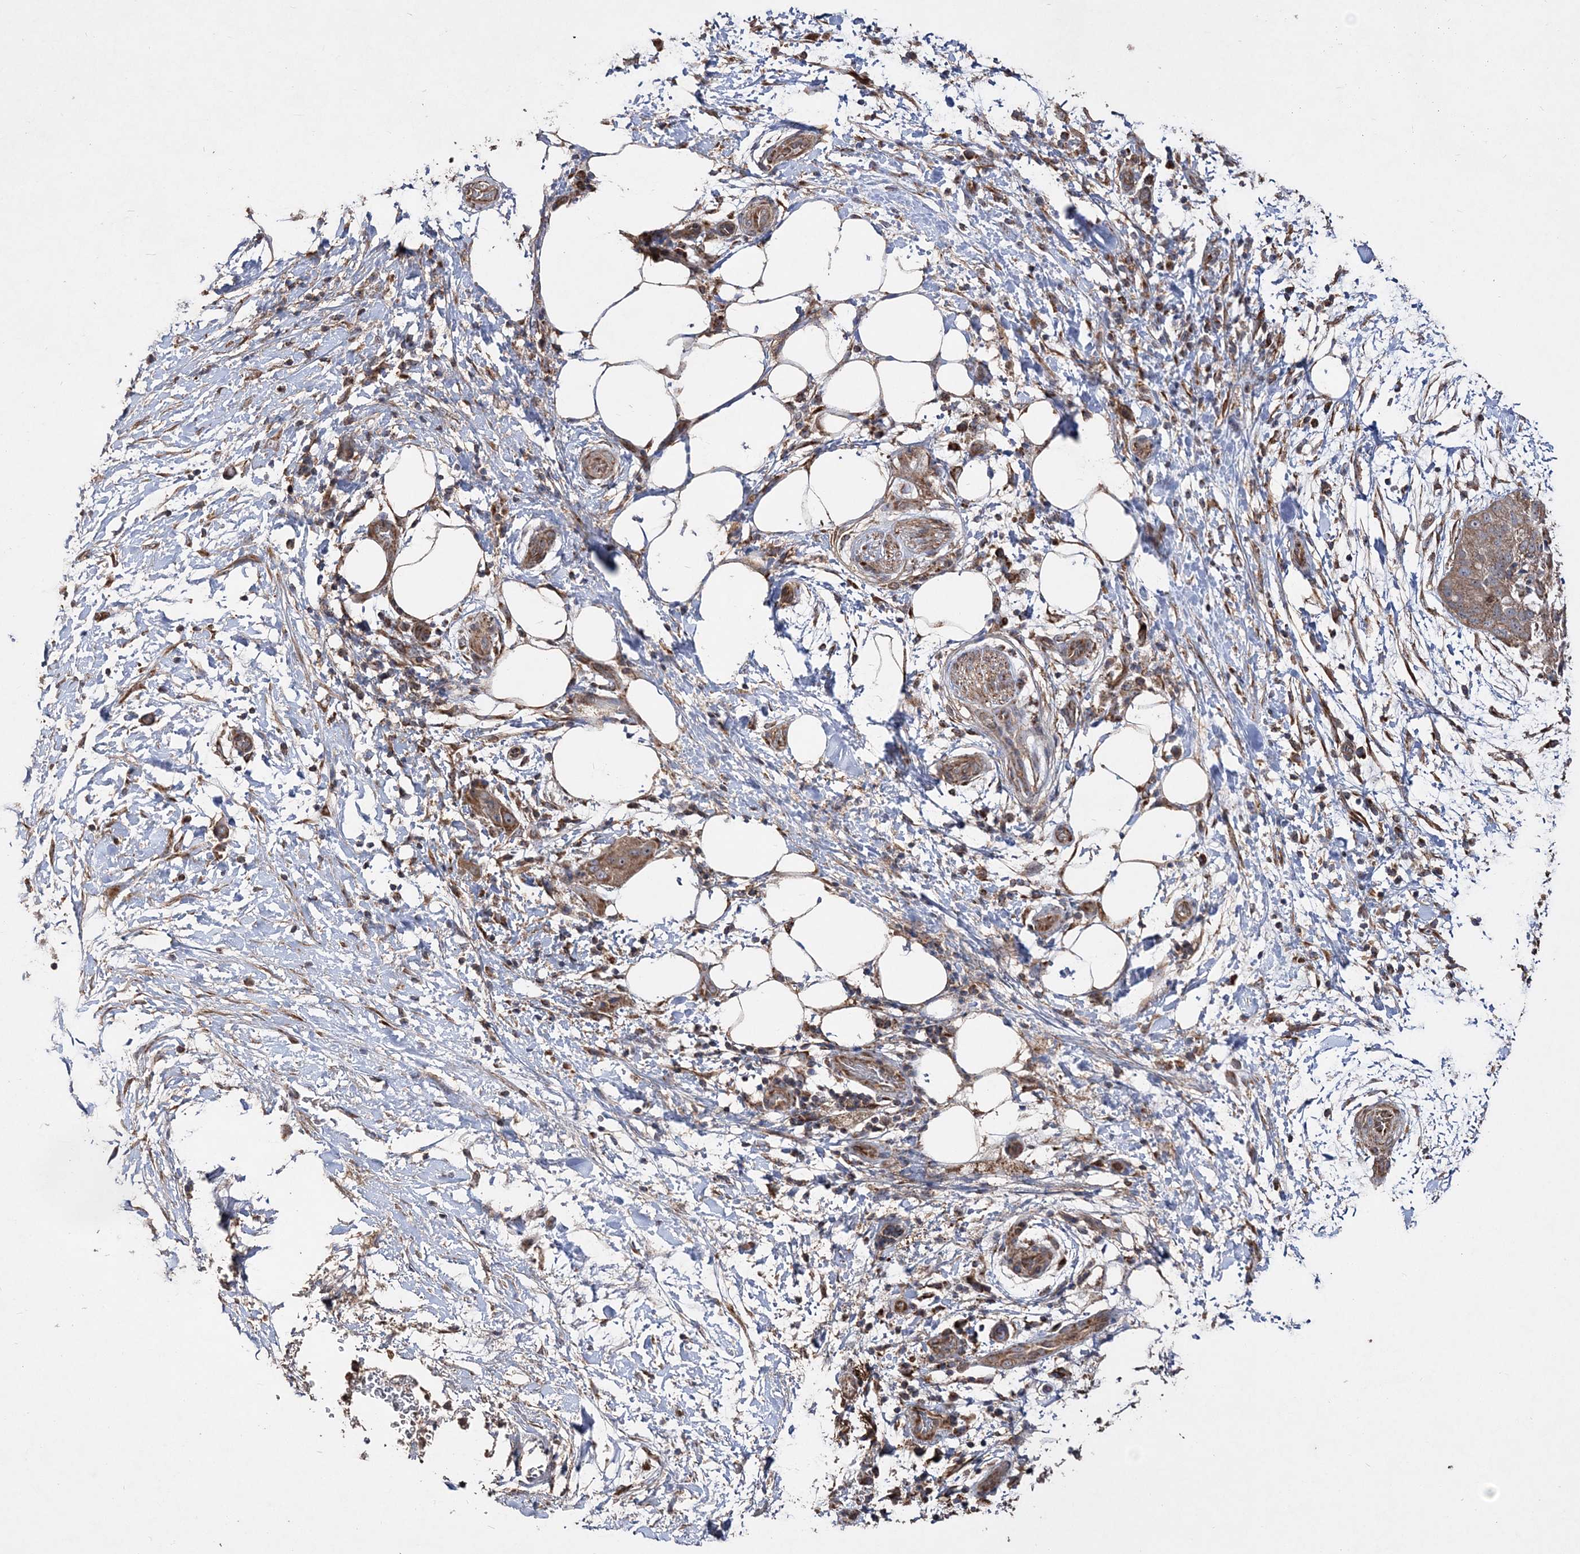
{"staining": {"intensity": "moderate", "quantity": ">75%", "location": "cytoplasmic/membranous"}, "tissue": "pancreatic cancer", "cell_type": "Tumor cells", "image_type": "cancer", "snomed": [{"axis": "morphology", "description": "Adenocarcinoma, NOS"}, {"axis": "topography", "description": "Pancreas"}], "caption": "Pancreatic adenocarcinoma stained with DAB (3,3'-diaminobenzidine) immunohistochemistry exhibits medium levels of moderate cytoplasmic/membranous expression in approximately >75% of tumor cells. The staining is performed using DAB brown chromogen to label protein expression. The nuclei are counter-stained blue using hematoxylin.", "gene": "POC5", "patient": {"sex": "female", "age": 78}}